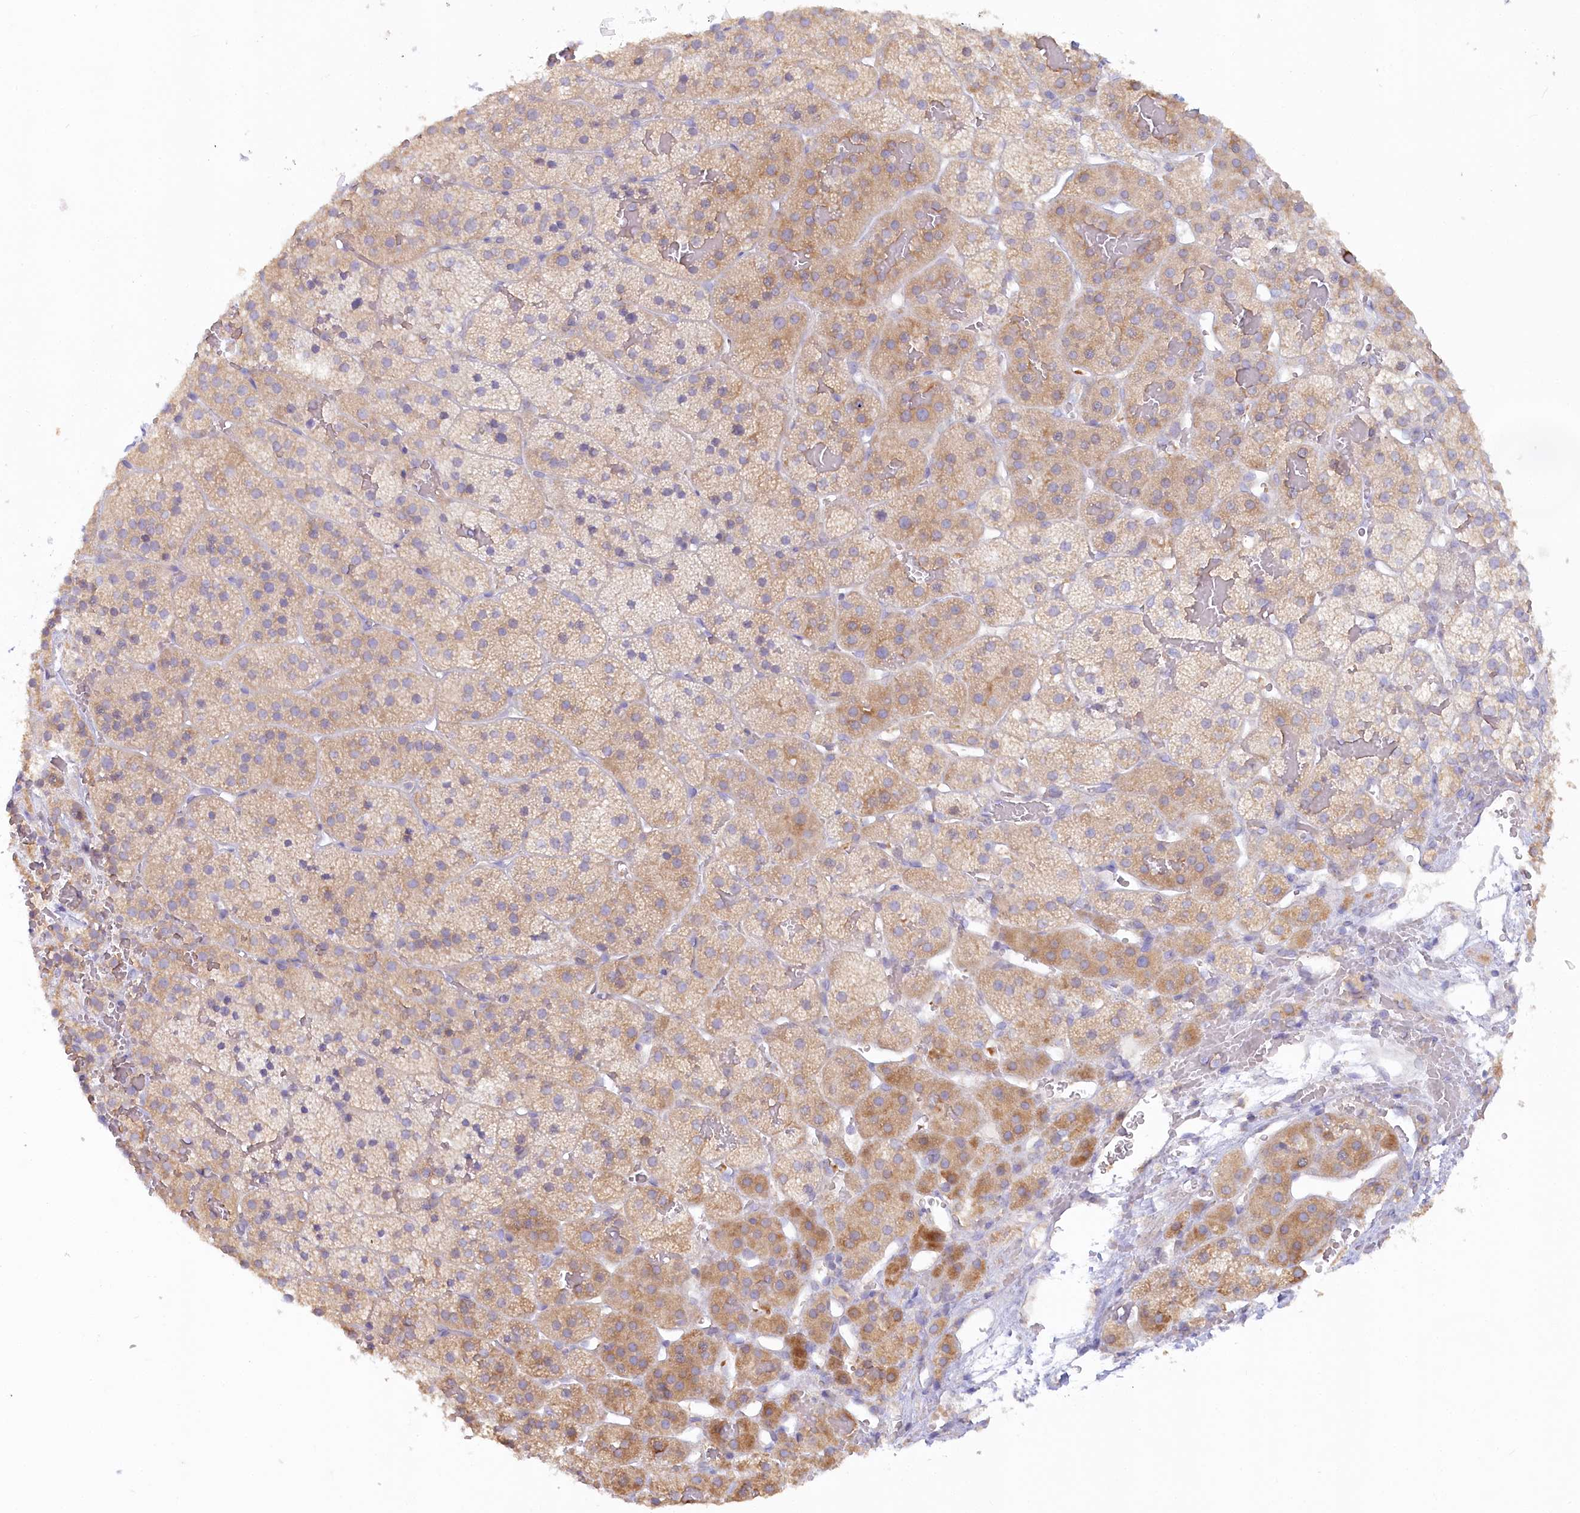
{"staining": {"intensity": "moderate", "quantity": "25%-75%", "location": "cytoplasmic/membranous"}, "tissue": "adrenal gland", "cell_type": "Glandular cells", "image_type": "normal", "snomed": [{"axis": "morphology", "description": "Normal tissue, NOS"}, {"axis": "topography", "description": "Adrenal gland"}], "caption": "Adrenal gland was stained to show a protein in brown. There is medium levels of moderate cytoplasmic/membranous staining in approximately 25%-75% of glandular cells. (DAB = brown stain, brightfield microscopy at high magnification).", "gene": "PAIP2", "patient": {"sex": "female", "age": 44}}